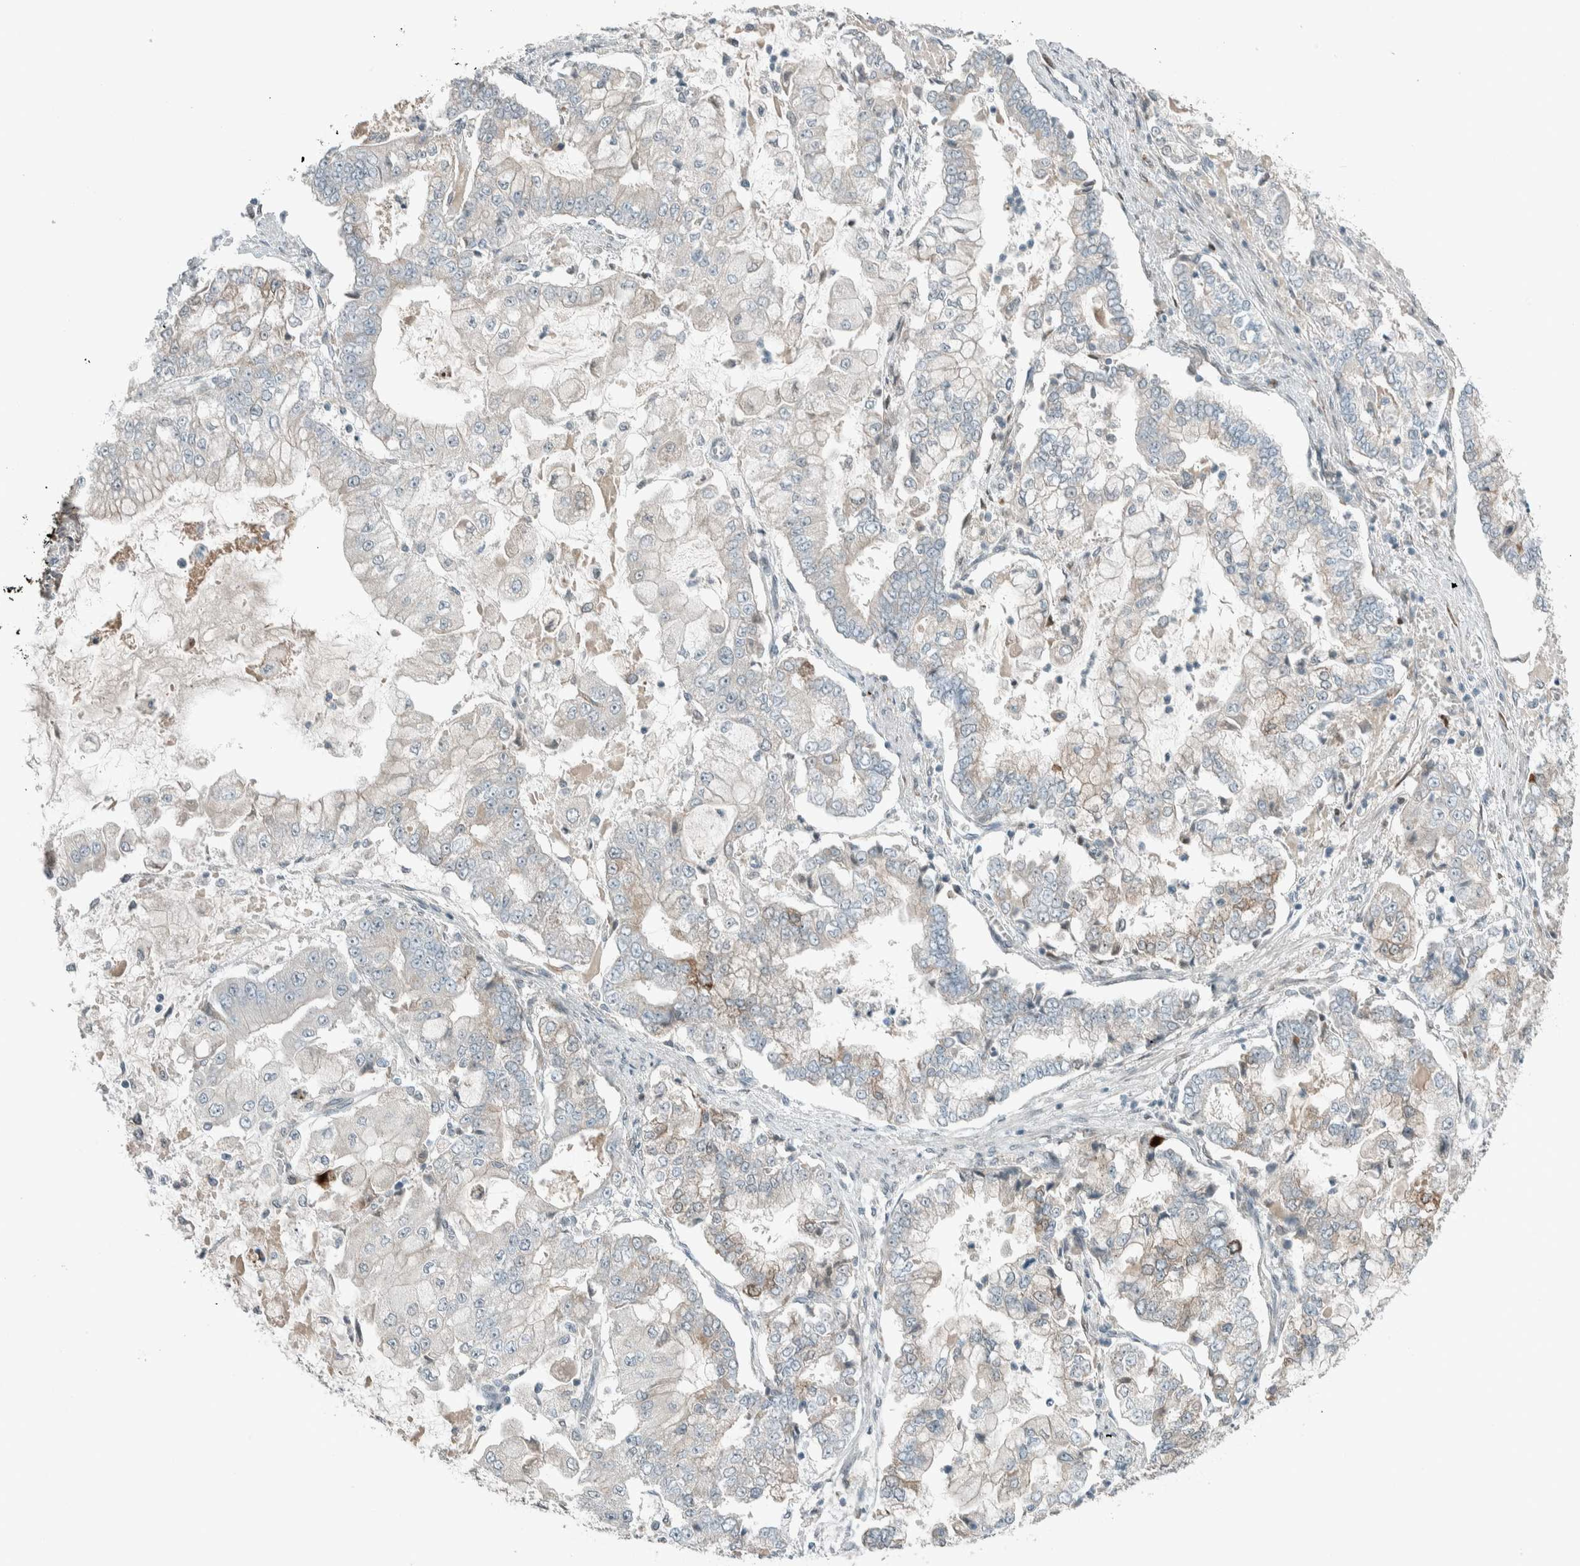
{"staining": {"intensity": "weak", "quantity": "<25%", "location": "cytoplasmic/membranous"}, "tissue": "stomach cancer", "cell_type": "Tumor cells", "image_type": "cancer", "snomed": [{"axis": "morphology", "description": "Adenocarcinoma, NOS"}, {"axis": "topography", "description": "Stomach"}], "caption": "Tumor cells are negative for protein expression in human stomach adenocarcinoma.", "gene": "CERCAM", "patient": {"sex": "male", "age": 76}}